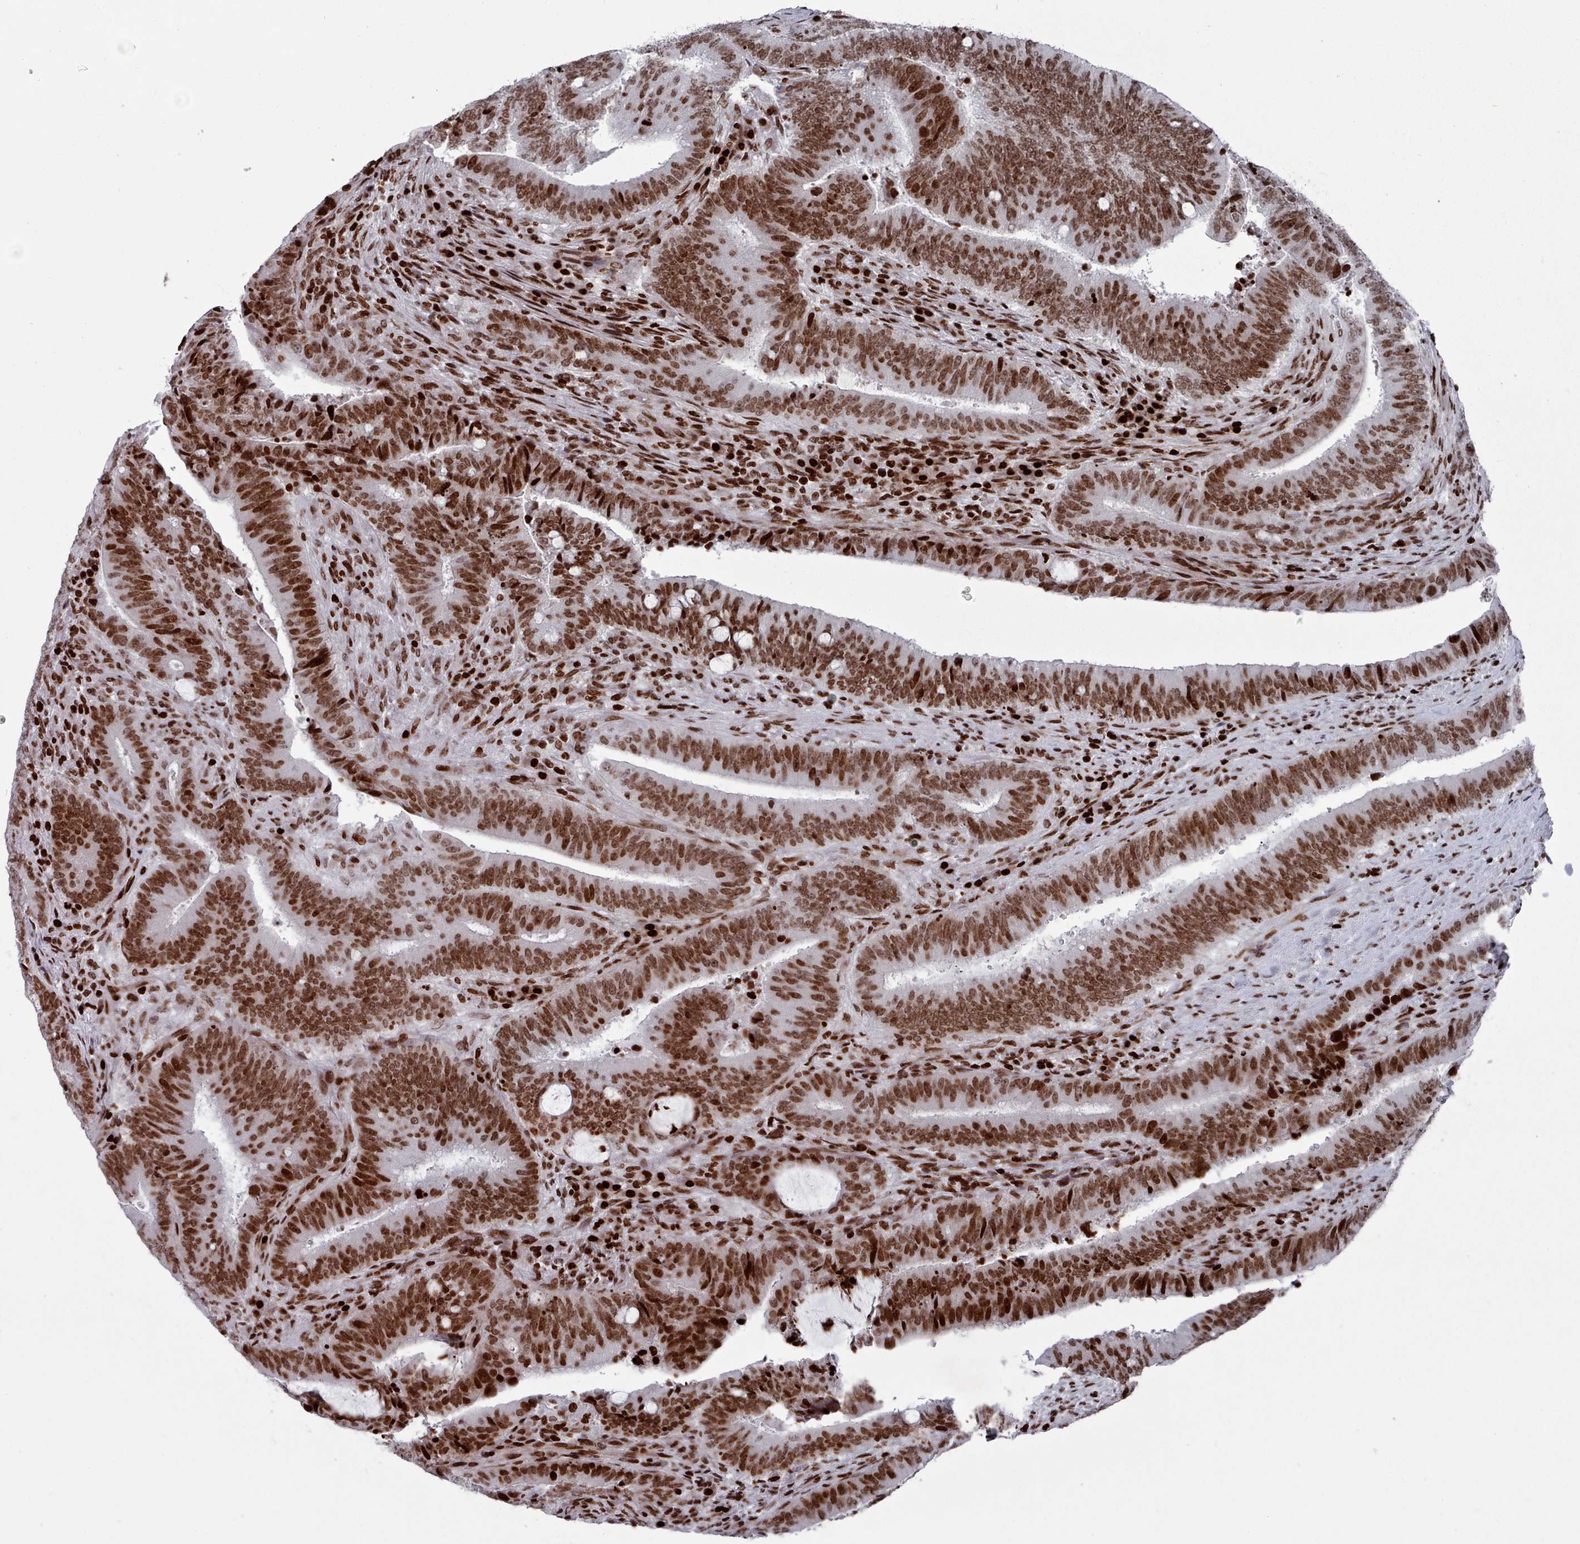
{"staining": {"intensity": "strong", "quantity": ">75%", "location": "nuclear"}, "tissue": "colorectal cancer", "cell_type": "Tumor cells", "image_type": "cancer", "snomed": [{"axis": "morphology", "description": "Adenocarcinoma, NOS"}, {"axis": "topography", "description": "Colon"}], "caption": "Tumor cells demonstrate high levels of strong nuclear positivity in about >75% of cells in human adenocarcinoma (colorectal).", "gene": "PCDHB12", "patient": {"sex": "female", "age": 43}}